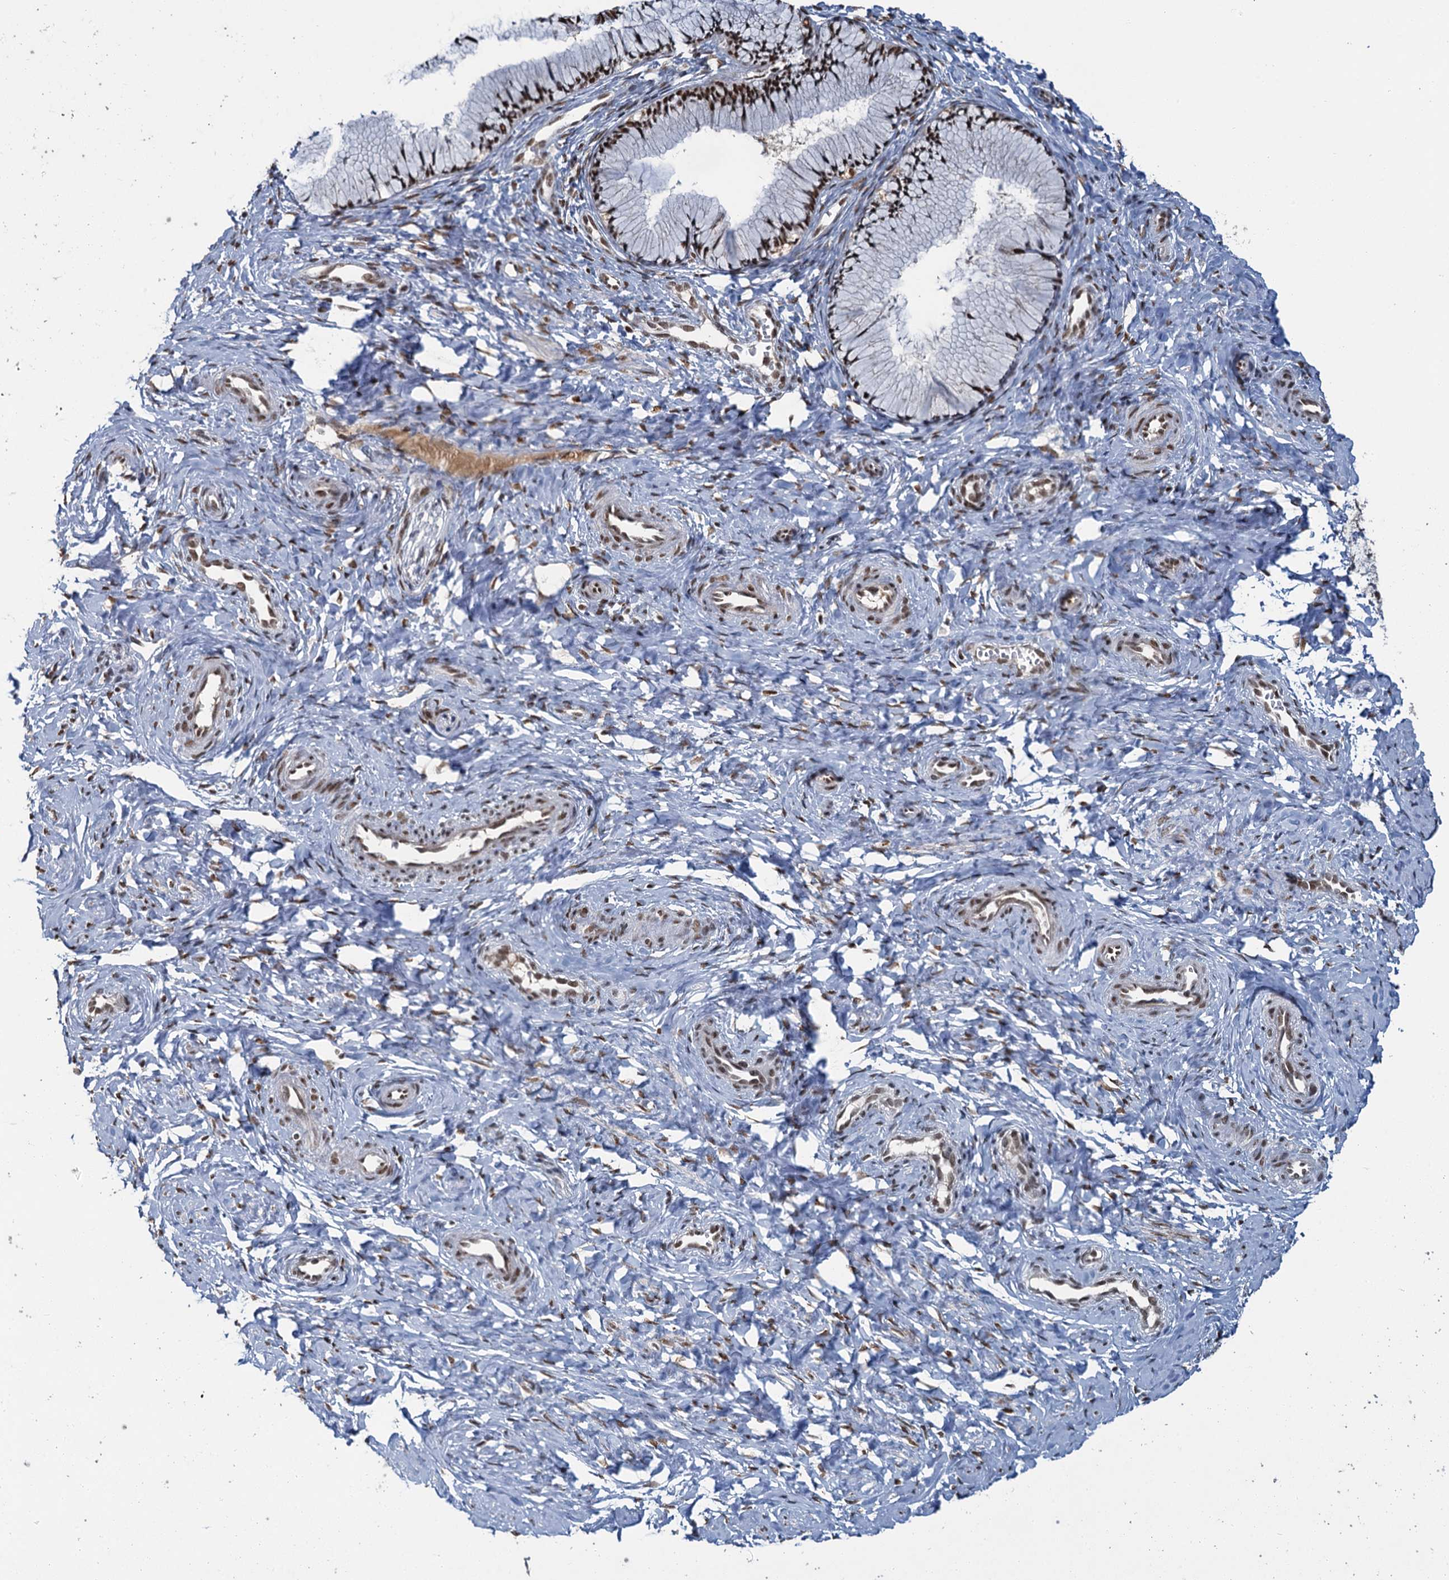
{"staining": {"intensity": "moderate", "quantity": ">75%", "location": "nuclear"}, "tissue": "cervix", "cell_type": "Glandular cells", "image_type": "normal", "snomed": [{"axis": "morphology", "description": "Normal tissue, NOS"}, {"axis": "topography", "description": "Cervix"}], "caption": "Protein analysis of unremarkable cervix exhibits moderate nuclear positivity in about >75% of glandular cells.", "gene": "PPHLN1", "patient": {"sex": "female", "age": 27}}